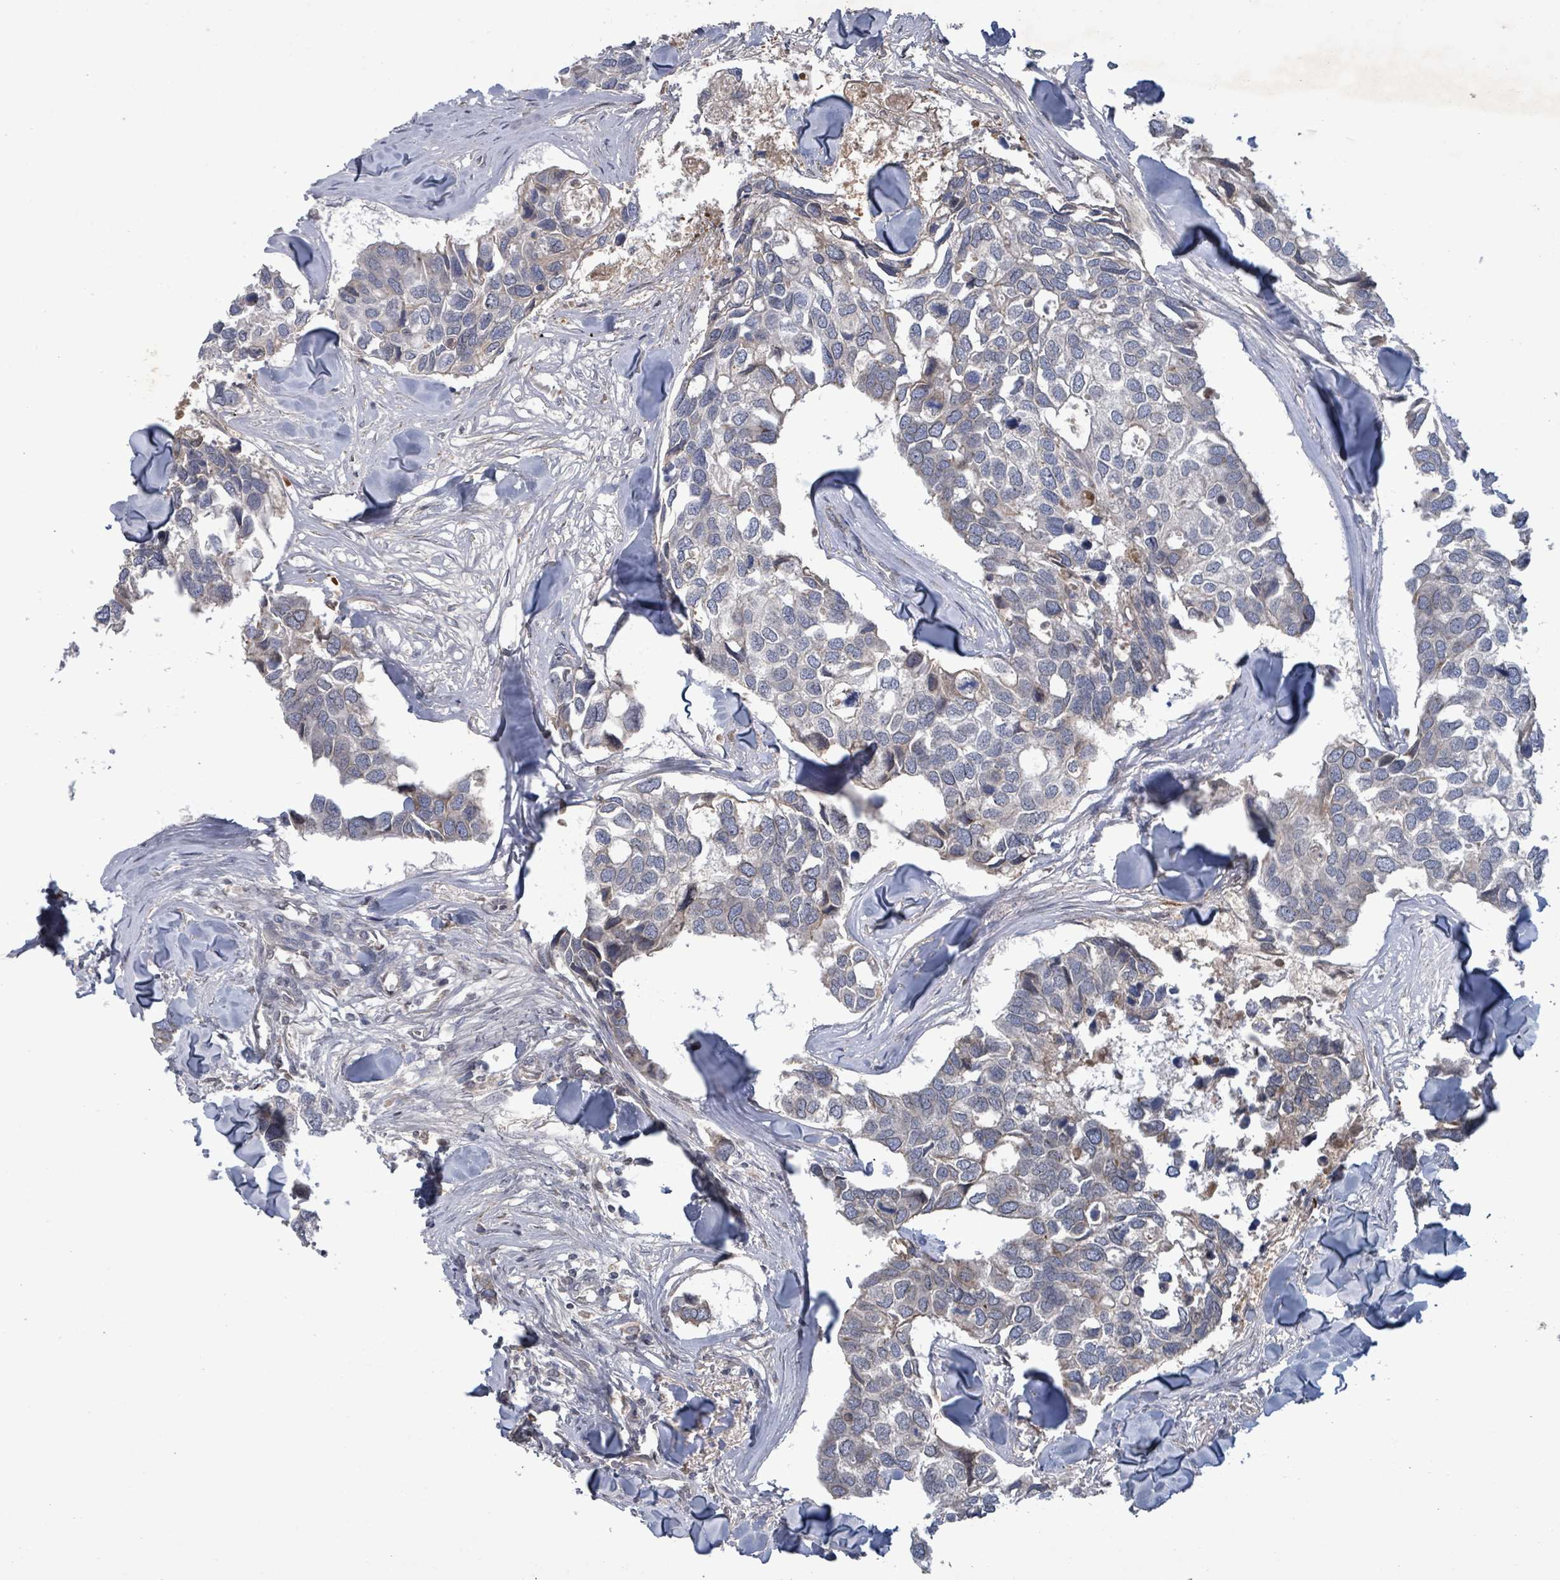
{"staining": {"intensity": "negative", "quantity": "none", "location": "none"}, "tissue": "breast cancer", "cell_type": "Tumor cells", "image_type": "cancer", "snomed": [{"axis": "morphology", "description": "Duct carcinoma"}, {"axis": "topography", "description": "Breast"}], "caption": "Immunohistochemical staining of human intraductal carcinoma (breast) demonstrates no significant positivity in tumor cells.", "gene": "GRM8", "patient": {"sex": "female", "age": 83}}